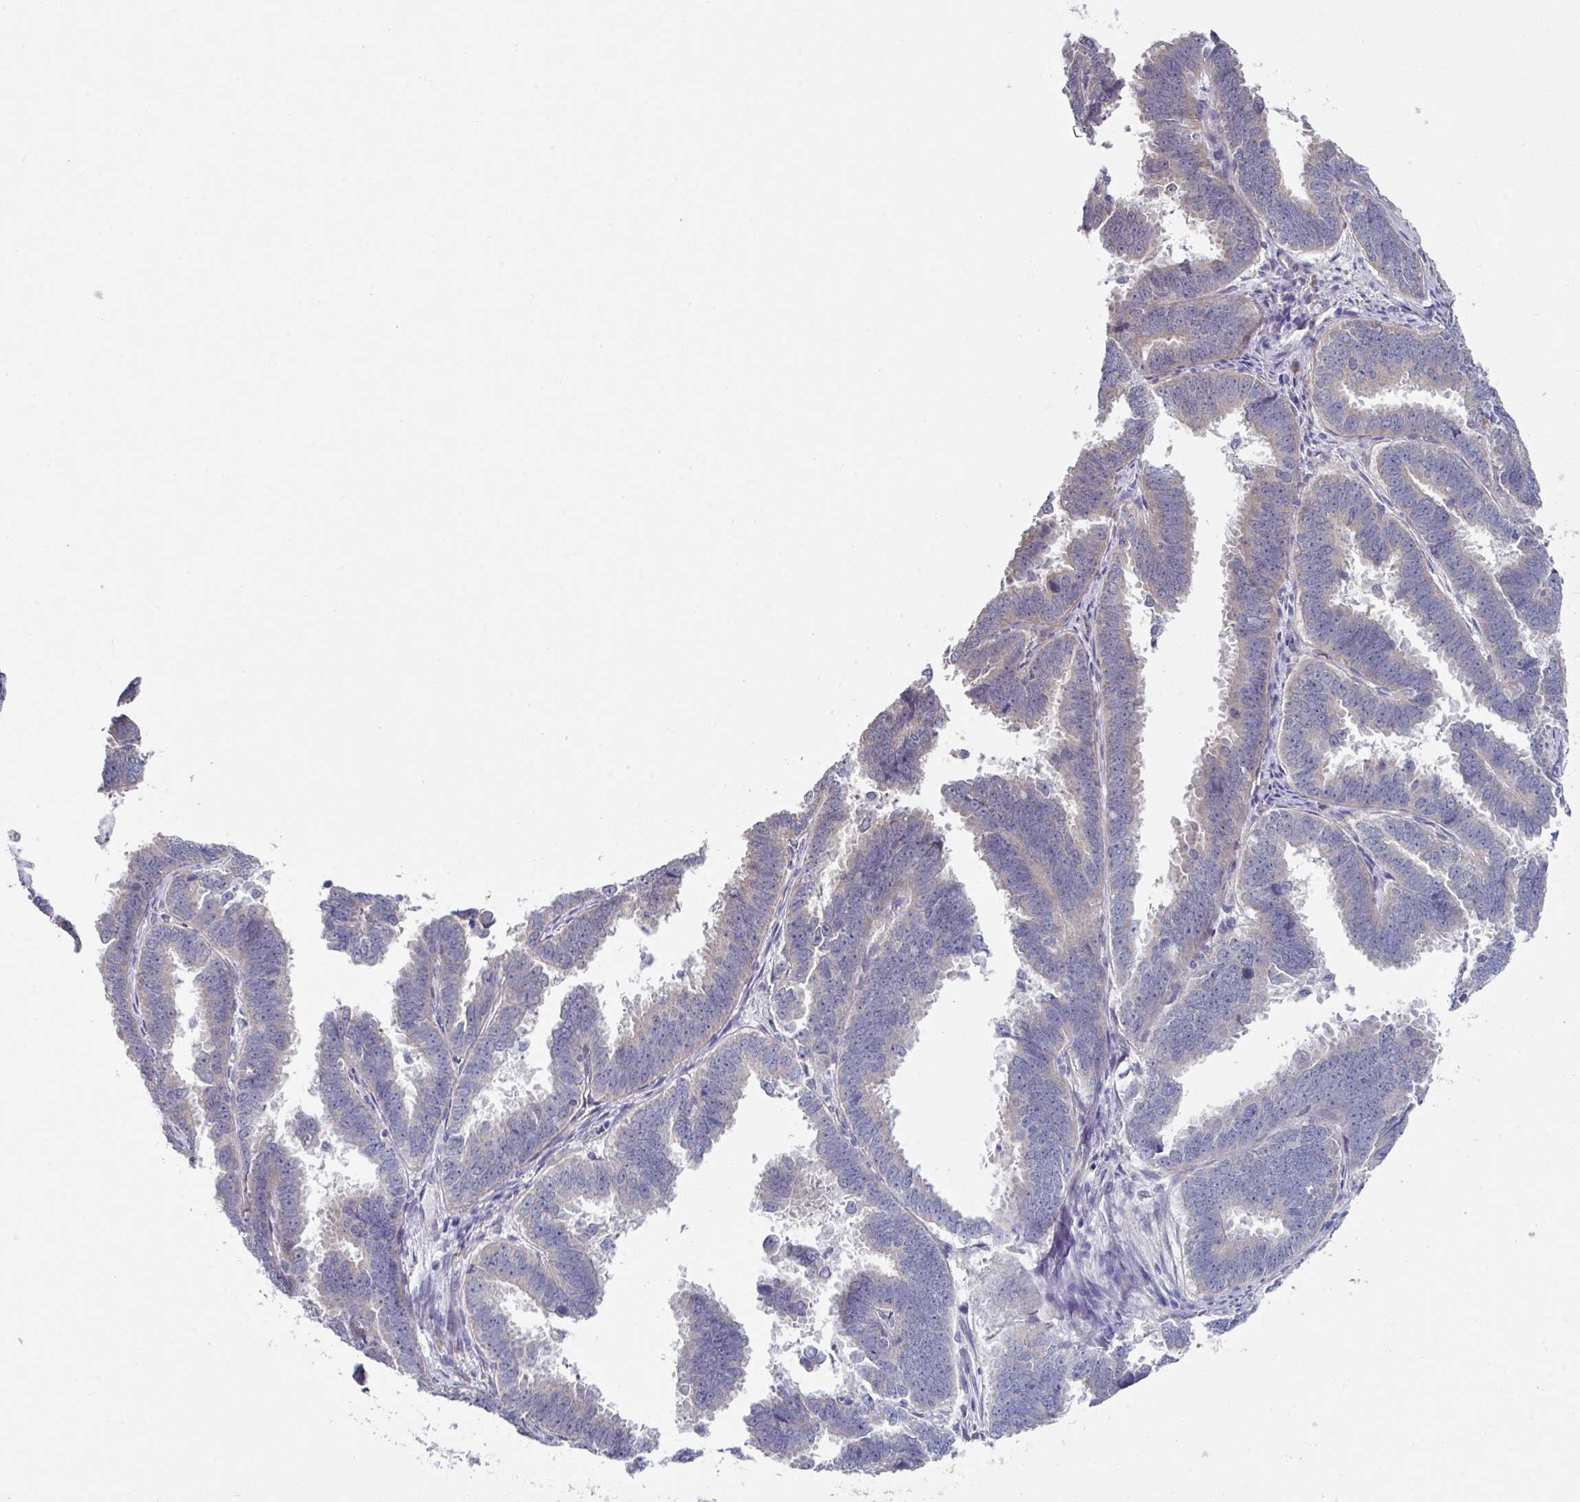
{"staining": {"intensity": "negative", "quantity": "none", "location": "none"}, "tissue": "endometrial cancer", "cell_type": "Tumor cells", "image_type": "cancer", "snomed": [{"axis": "morphology", "description": "Adenocarcinoma, NOS"}, {"axis": "topography", "description": "Endometrium"}], "caption": "Tumor cells are negative for protein expression in human endometrial cancer (adenocarcinoma).", "gene": "TMED5", "patient": {"sex": "female", "age": 75}}